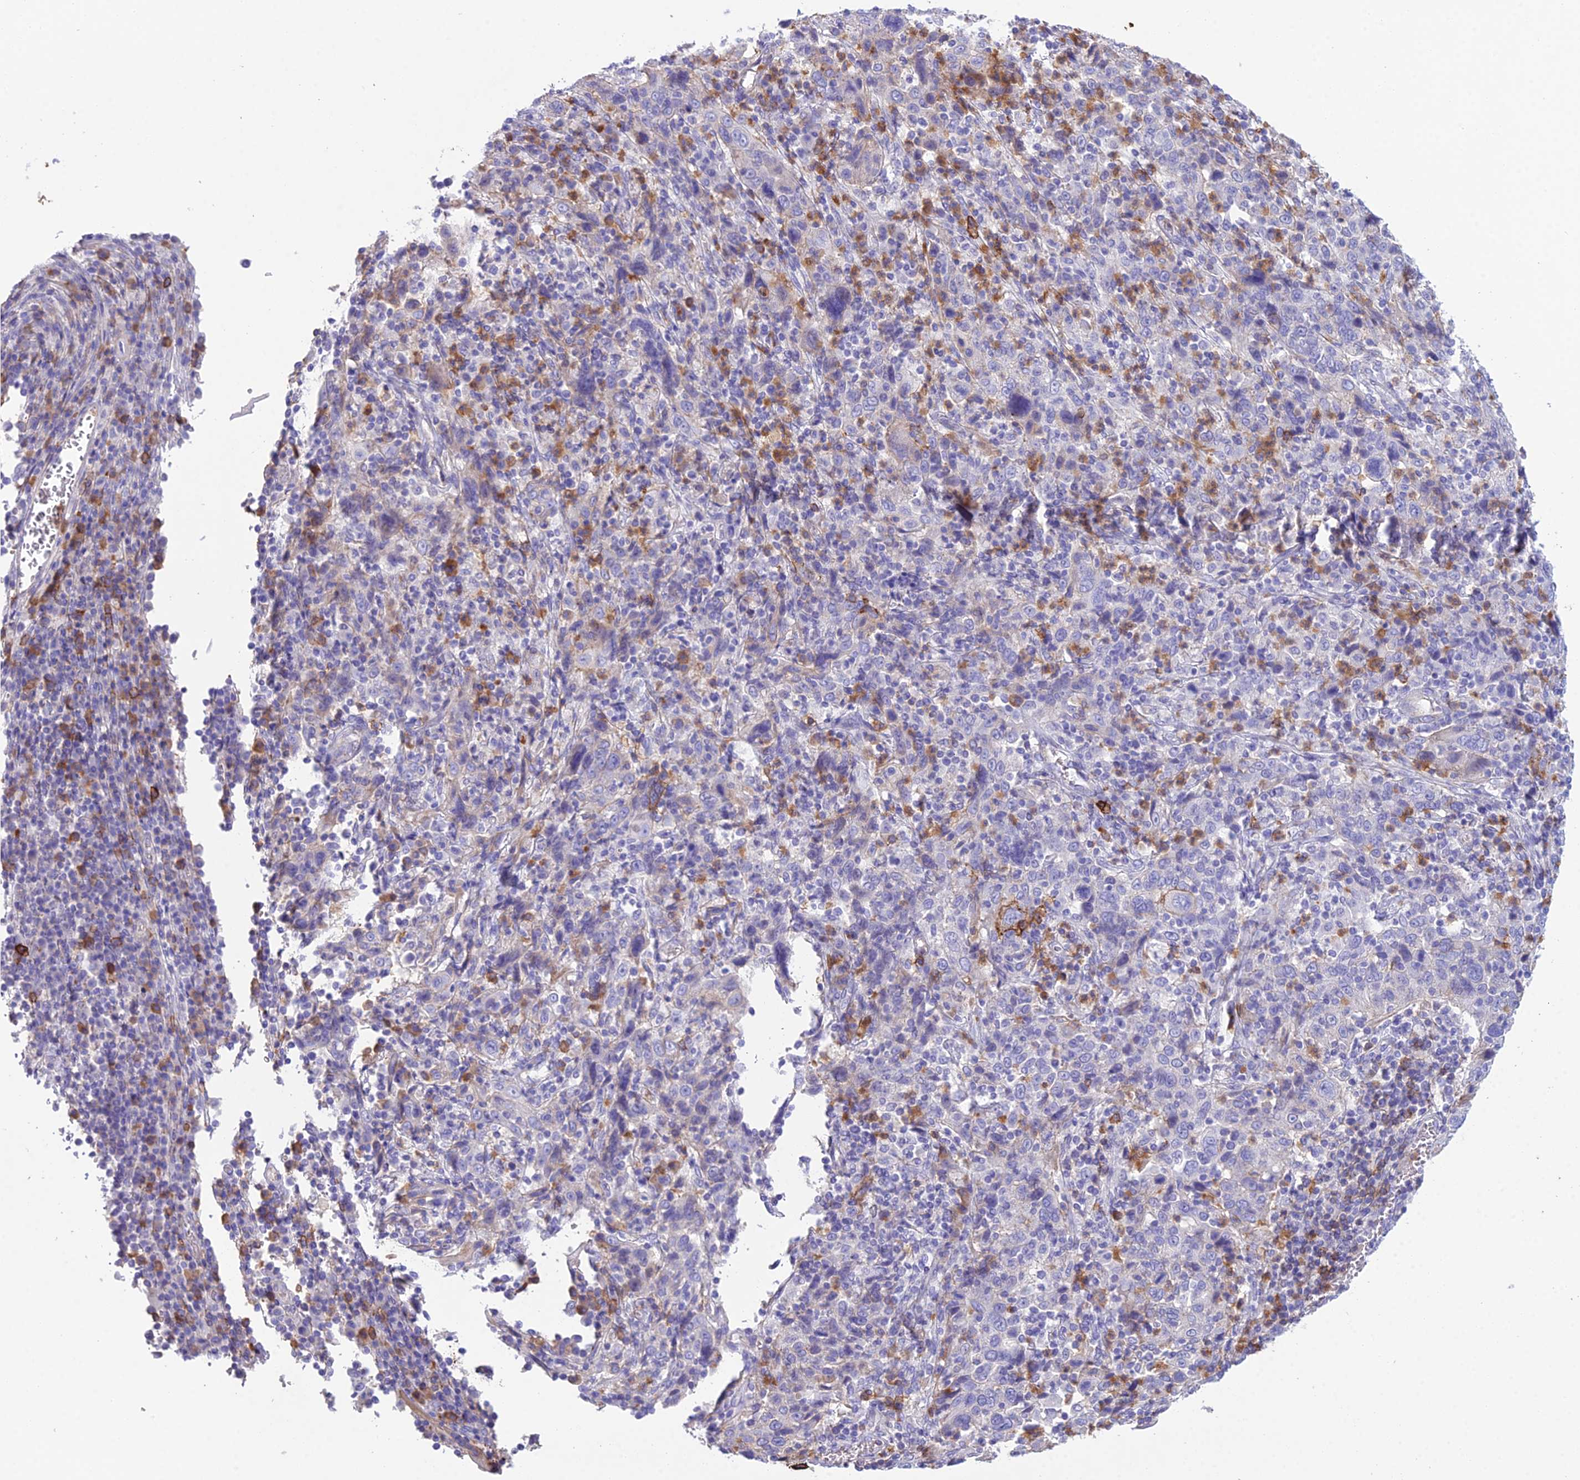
{"staining": {"intensity": "negative", "quantity": "none", "location": "none"}, "tissue": "cervical cancer", "cell_type": "Tumor cells", "image_type": "cancer", "snomed": [{"axis": "morphology", "description": "Squamous cell carcinoma, NOS"}, {"axis": "topography", "description": "Cervix"}], "caption": "This is an immunohistochemistry (IHC) photomicrograph of human cervical squamous cell carcinoma. There is no expression in tumor cells.", "gene": "OR1Q1", "patient": {"sex": "female", "age": 46}}